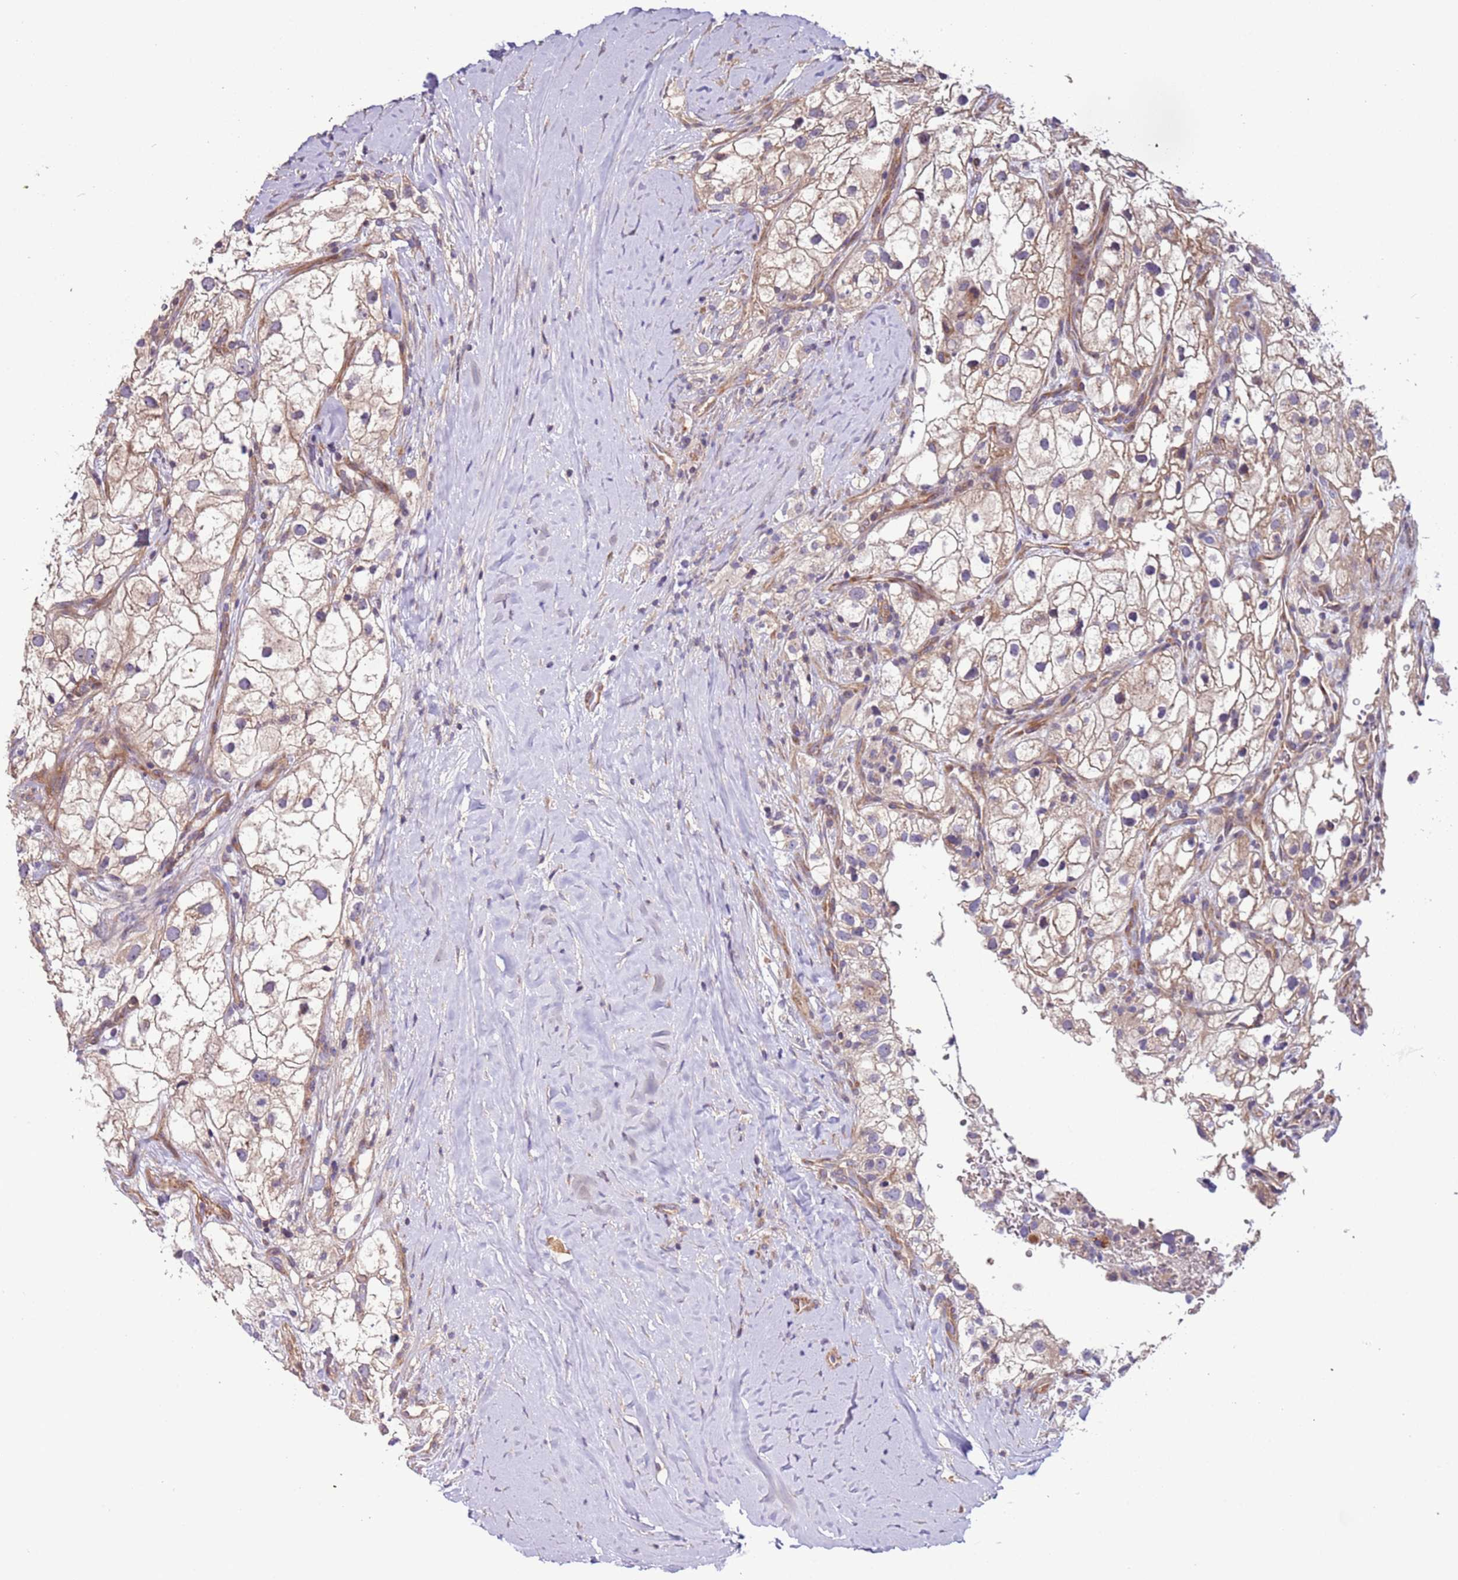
{"staining": {"intensity": "weak", "quantity": "<25%", "location": "cytoplasmic/membranous"}, "tissue": "renal cancer", "cell_type": "Tumor cells", "image_type": "cancer", "snomed": [{"axis": "morphology", "description": "Adenocarcinoma, NOS"}, {"axis": "topography", "description": "Kidney"}], "caption": "Image shows no significant protein positivity in tumor cells of renal adenocarcinoma.", "gene": "LAMB4", "patient": {"sex": "male", "age": 59}}